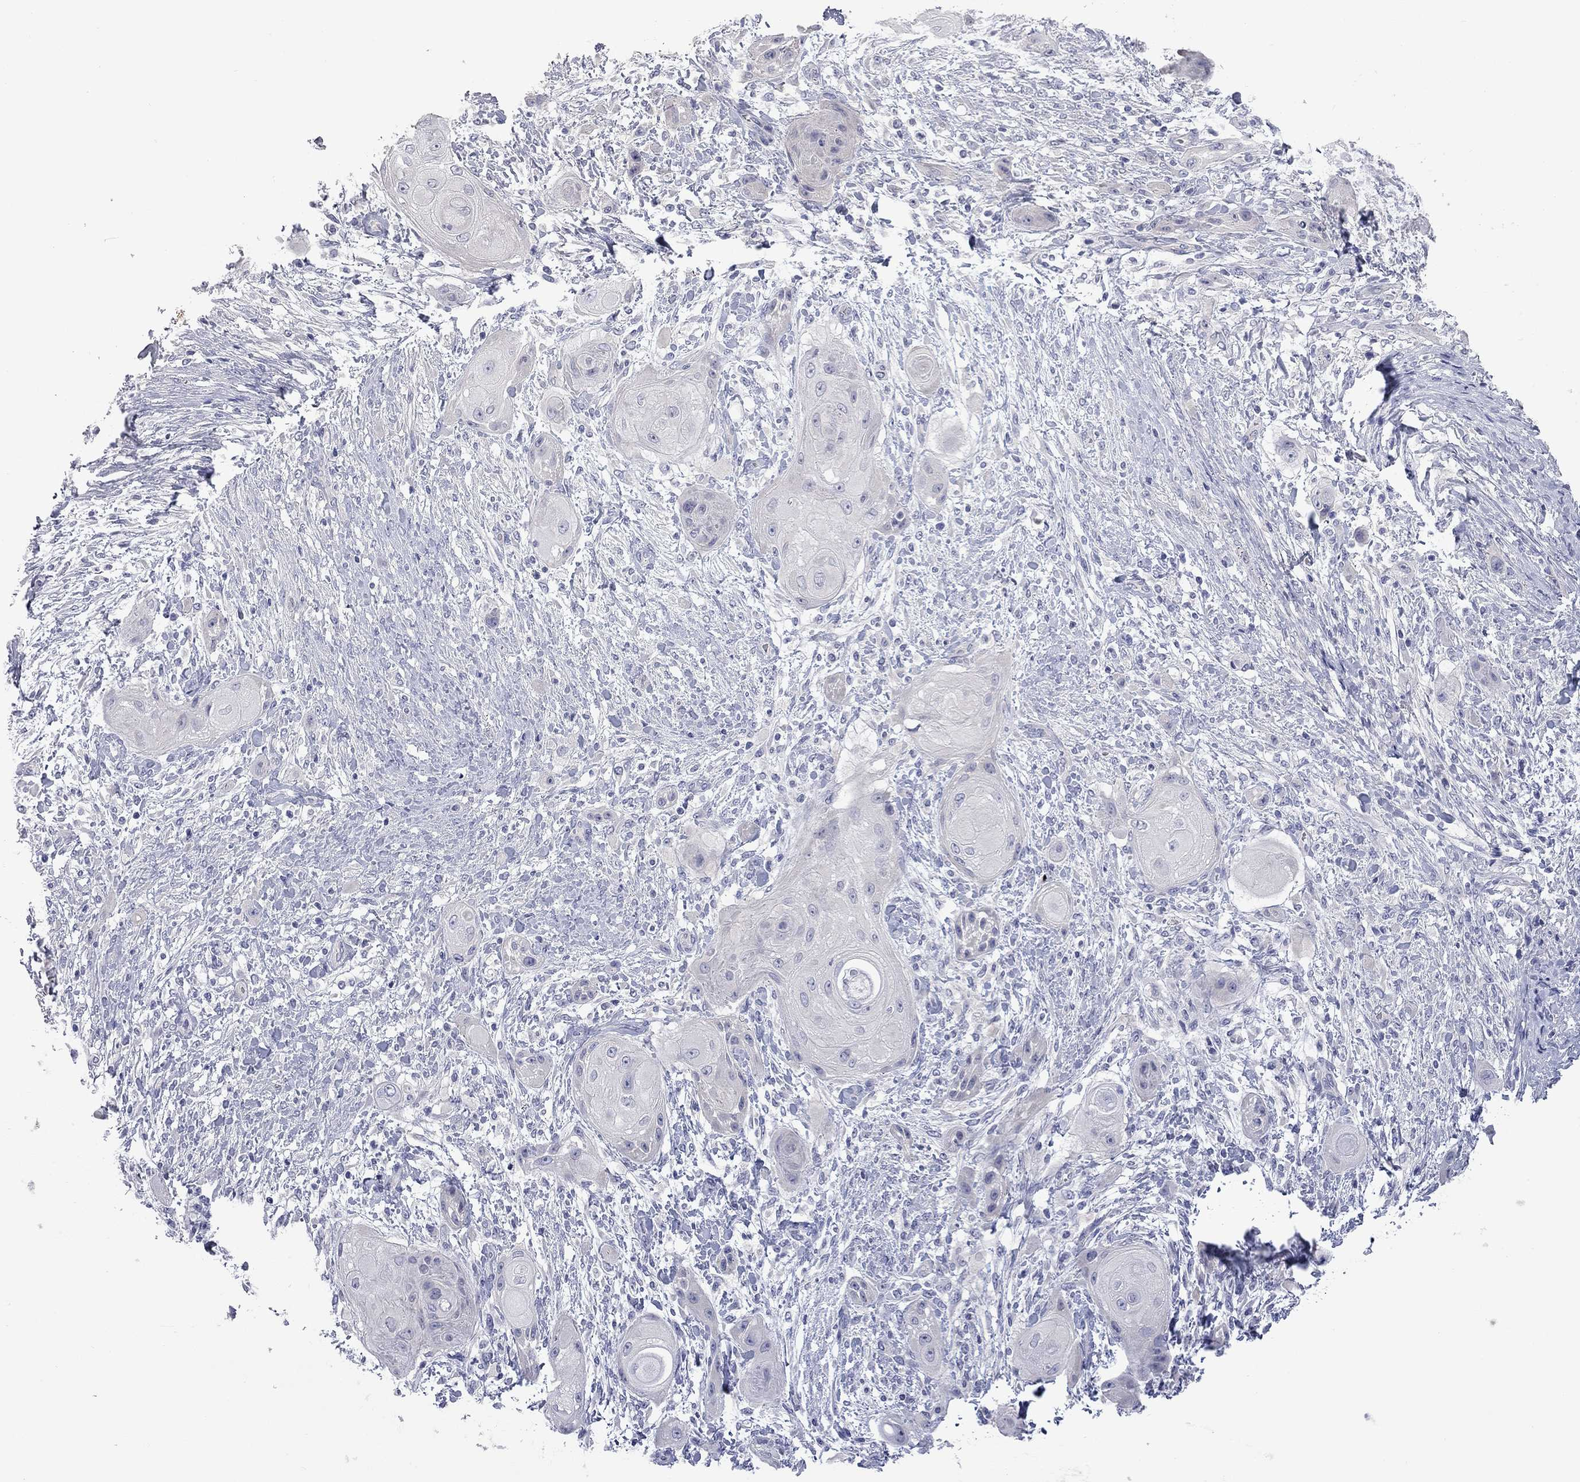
{"staining": {"intensity": "negative", "quantity": "none", "location": "none"}, "tissue": "skin cancer", "cell_type": "Tumor cells", "image_type": "cancer", "snomed": [{"axis": "morphology", "description": "Squamous cell carcinoma, NOS"}, {"axis": "topography", "description": "Skin"}], "caption": "A micrograph of skin cancer (squamous cell carcinoma) stained for a protein reveals no brown staining in tumor cells.", "gene": "ABCB4", "patient": {"sex": "male", "age": 62}}